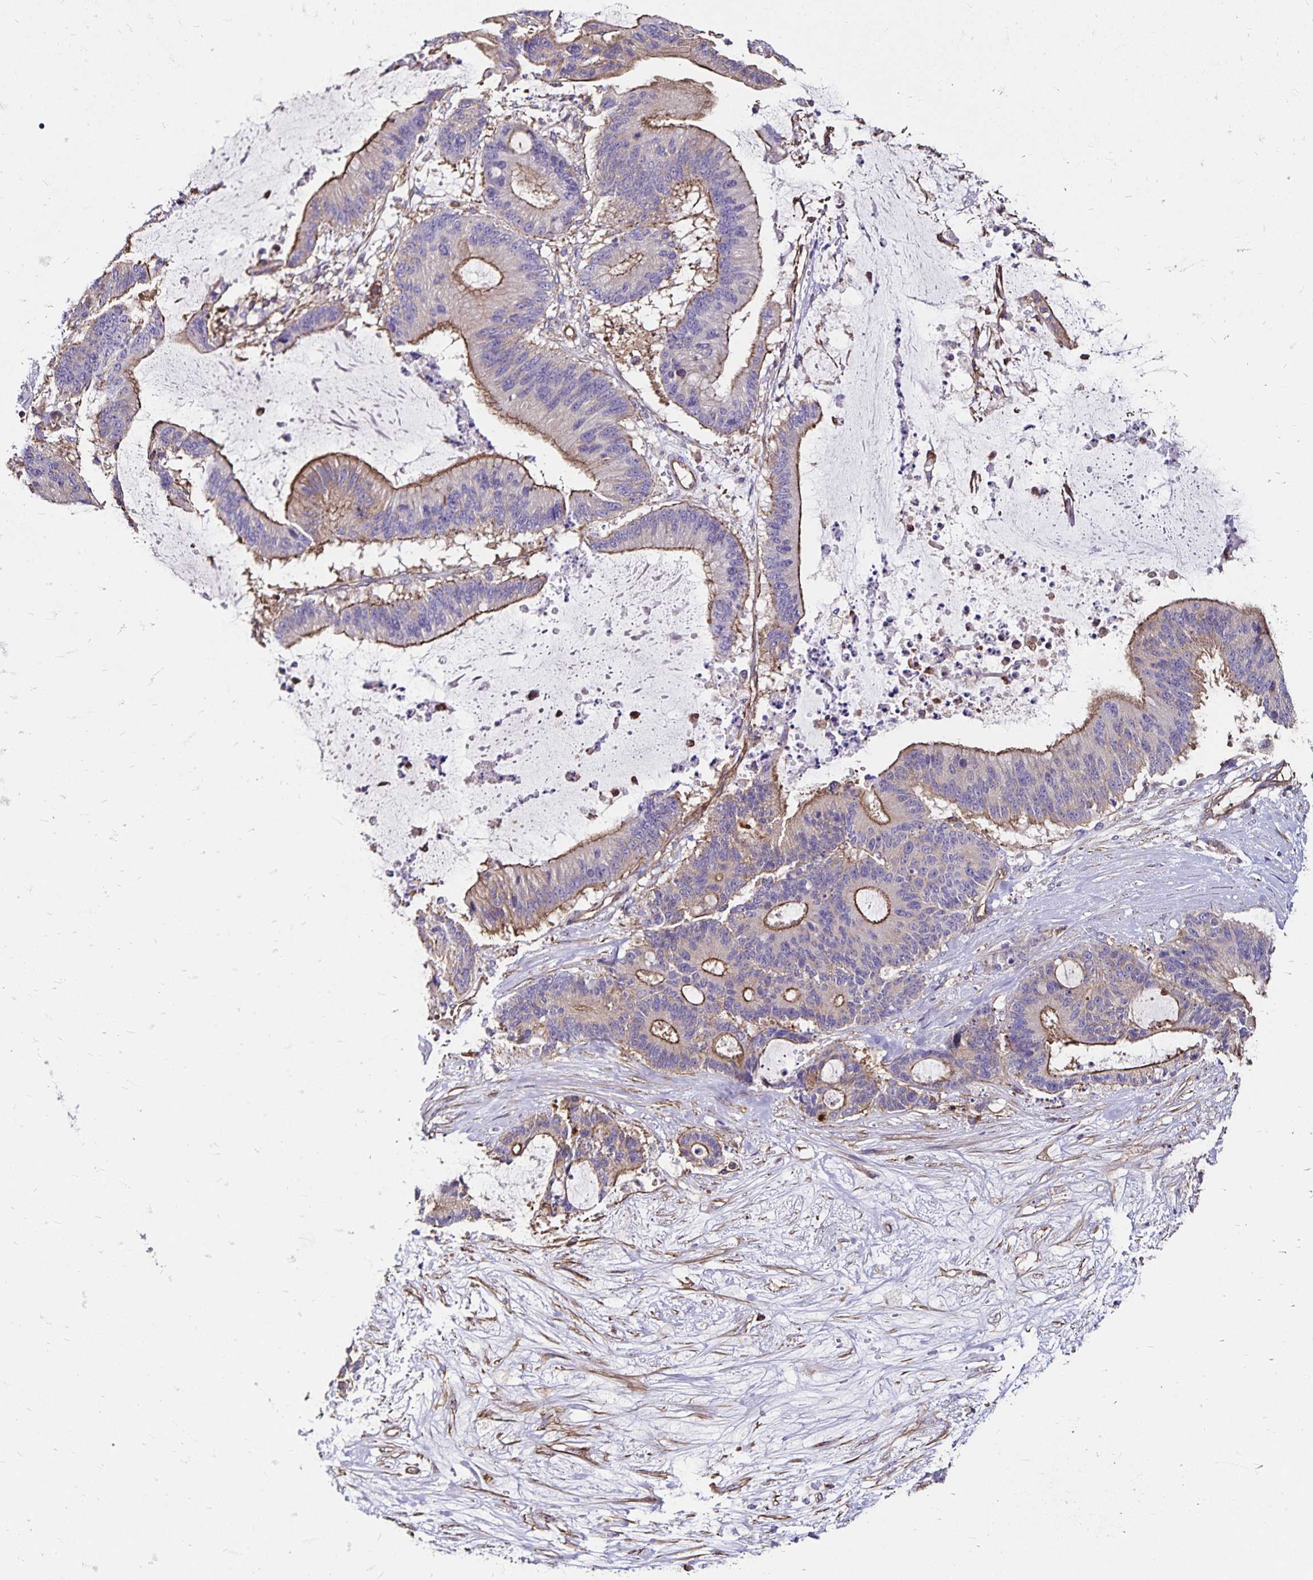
{"staining": {"intensity": "moderate", "quantity": "25%-75%", "location": "cytoplasmic/membranous"}, "tissue": "liver cancer", "cell_type": "Tumor cells", "image_type": "cancer", "snomed": [{"axis": "morphology", "description": "Normal tissue, NOS"}, {"axis": "morphology", "description": "Cholangiocarcinoma"}, {"axis": "topography", "description": "Liver"}, {"axis": "topography", "description": "Peripheral nerve tissue"}], "caption": "Immunohistochemistry (IHC) micrograph of neoplastic tissue: human cholangiocarcinoma (liver) stained using IHC demonstrates medium levels of moderate protein expression localized specifically in the cytoplasmic/membranous of tumor cells, appearing as a cytoplasmic/membranous brown color.", "gene": "RPRML", "patient": {"sex": "female", "age": 73}}